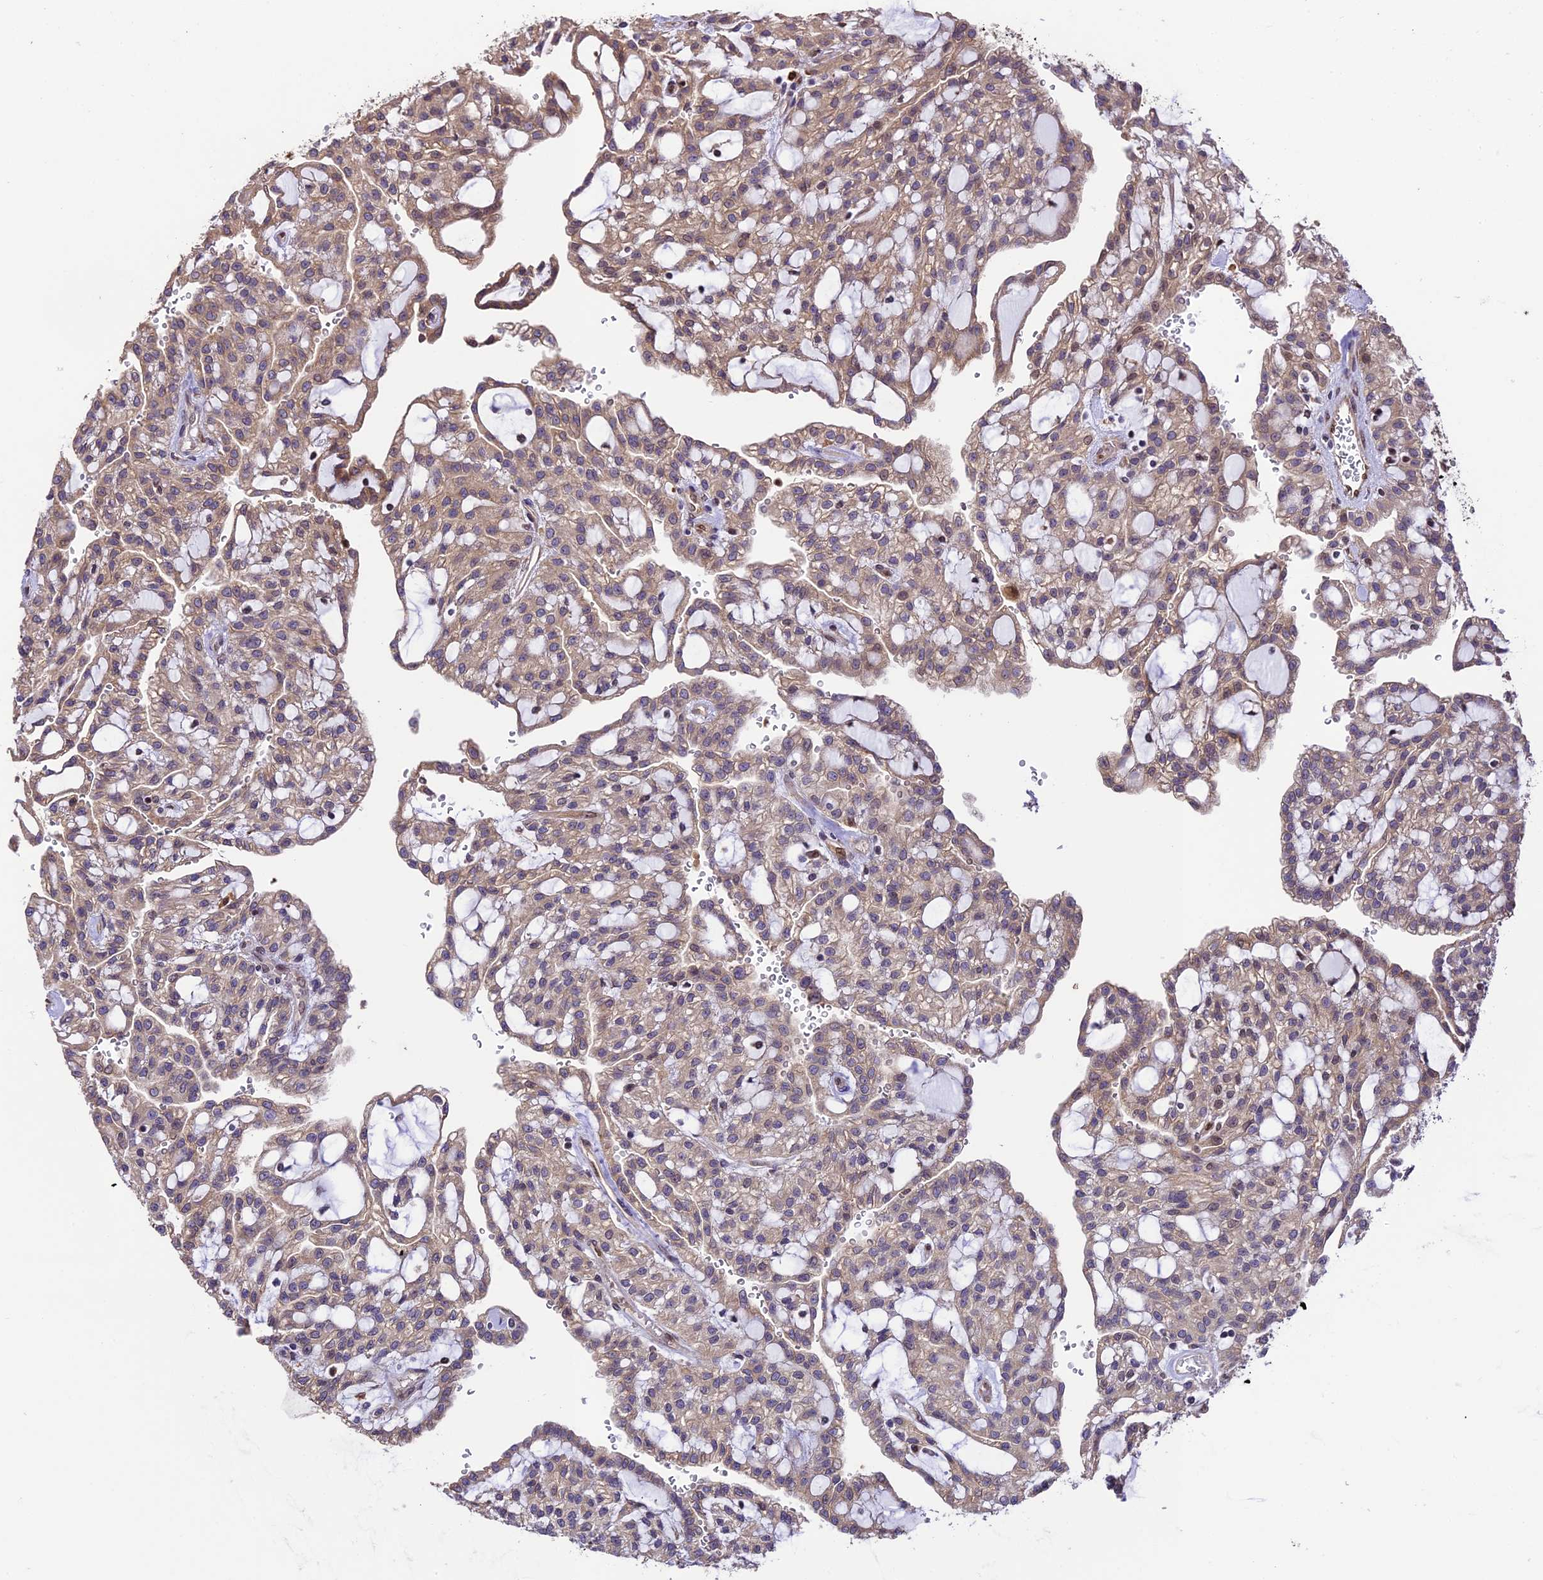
{"staining": {"intensity": "weak", "quantity": "25%-75%", "location": "cytoplasmic/membranous"}, "tissue": "renal cancer", "cell_type": "Tumor cells", "image_type": "cancer", "snomed": [{"axis": "morphology", "description": "Adenocarcinoma, NOS"}, {"axis": "topography", "description": "Kidney"}], "caption": "This histopathology image demonstrates immunohistochemistry (IHC) staining of human renal adenocarcinoma, with low weak cytoplasmic/membranous staining in about 25%-75% of tumor cells.", "gene": "TRIM22", "patient": {"sex": "male", "age": 63}}